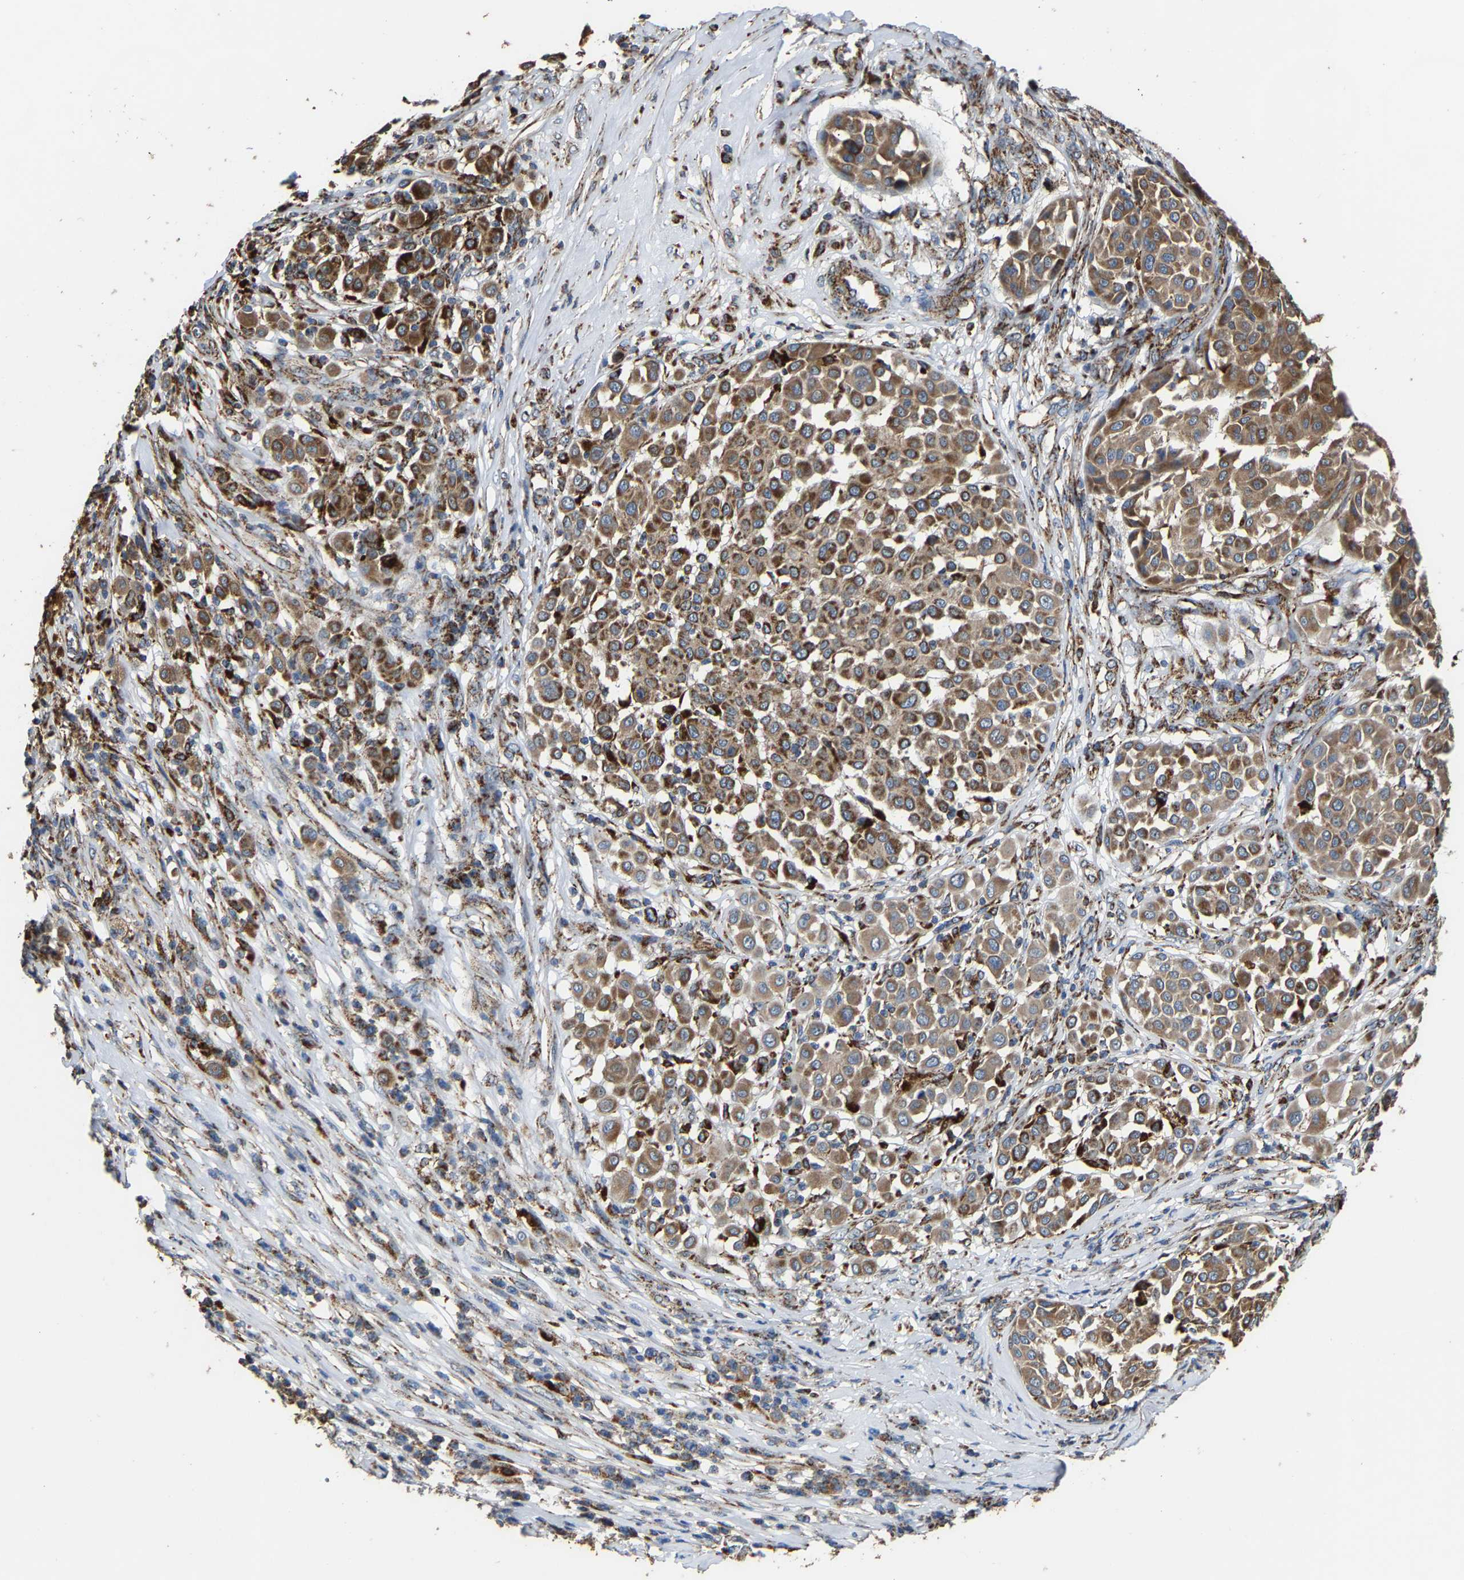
{"staining": {"intensity": "moderate", "quantity": ">75%", "location": "cytoplasmic/membranous"}, "tissue": "melanoma", "cell_type": "Tumor cells", "image_type": "cancer", "snomed": [{"axis": "morphology", "description": "Malignant melanoma, Metastatic site"}, {"axis": "topography", "description": "Soft tissue"}], "caption": "Brown immunohistochemical staining in malignant melanoma (metastatic site) shows moderate cytoplasmic/membranous expression in approximately >75% of tumor cells.", "gene": "NDUFV3", "patient": {"sex": "male", "age": 41}}